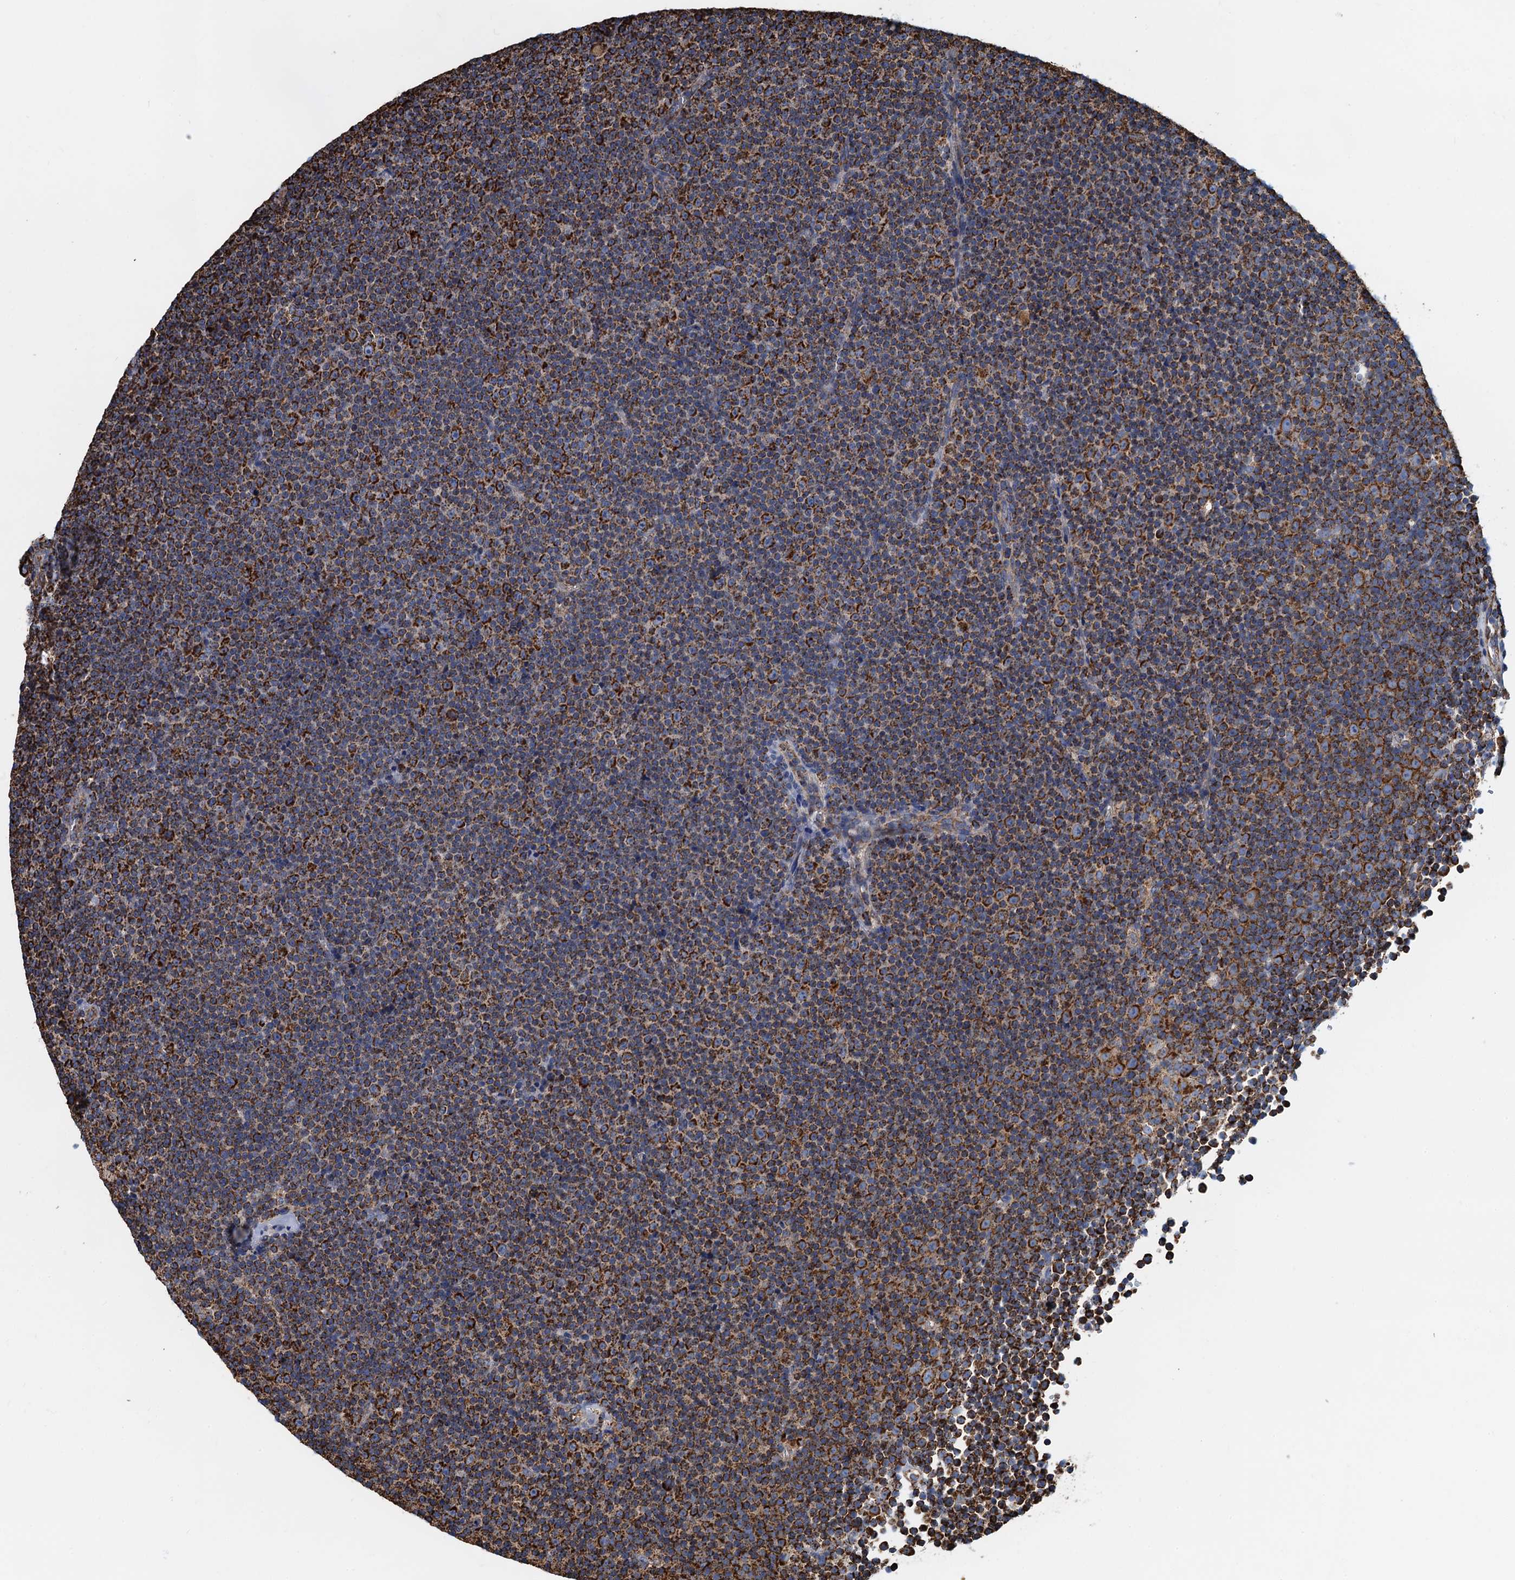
{"staining": {"intensity": "strong", "quantity": ">75%", "location": "cytoplasmic/membranous"}, "tissue": "lymphoma", "cell_type": "Tumor cells", "image_type": "cancer", "snomed": [{"axis": "morphology", "description": "Malignant lymphoma, non-Hodgkin's type, Low grade"}, {"axis": "topography", "description": "Lymph node"}], "caption": "Human low-grade malignant lymphoma, non-Hodgkin's type stained with a protein marker exhibits strong staining in tumor cells.", "gene": "AAGAB", "patient": {"sex": "female", "age": 67}}